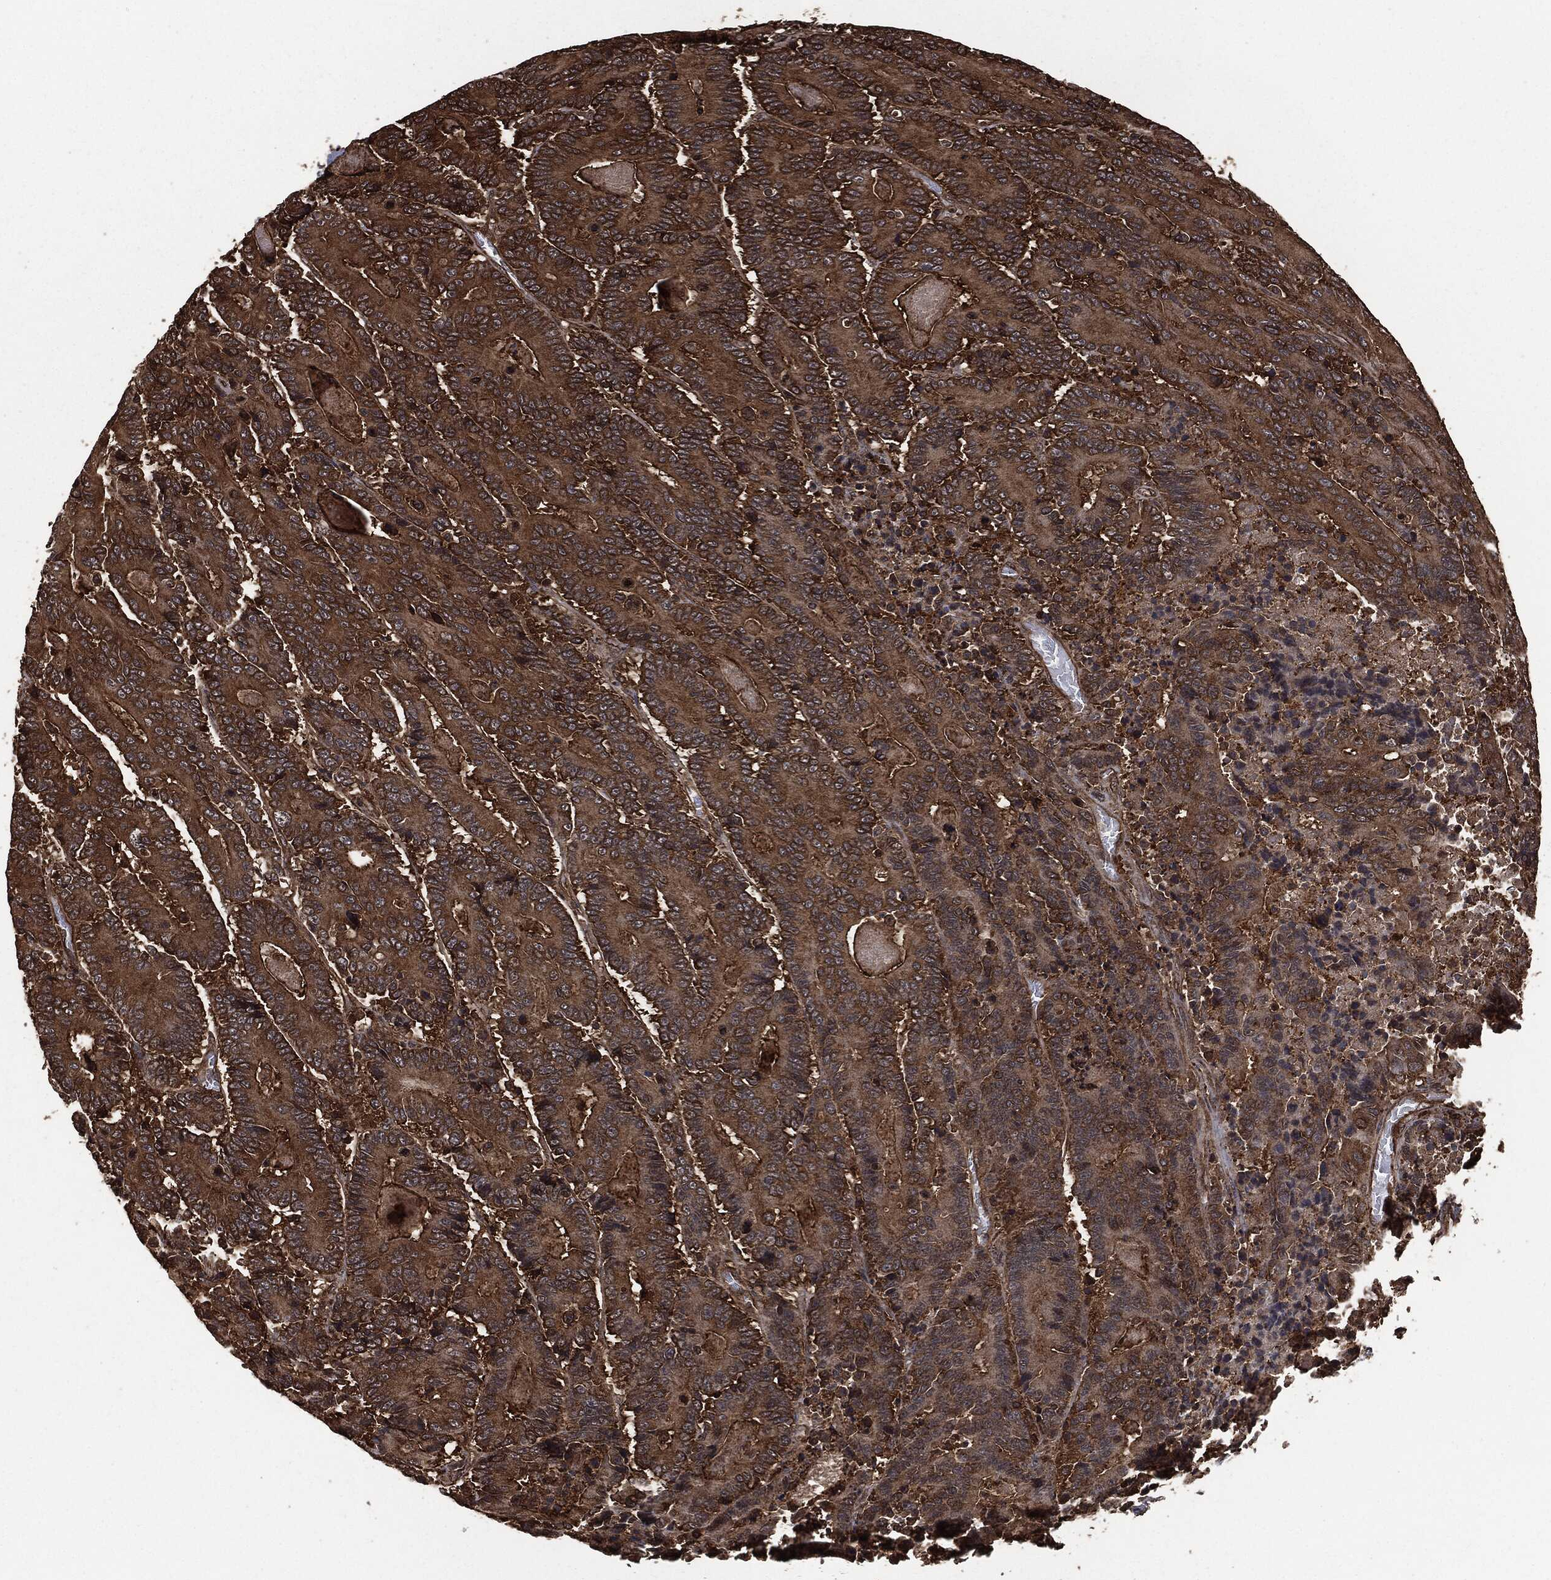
{"staining": {"intensity": "moderate", "quantity": ">75%", "location": "cytoplasmic/membranous"}, "tissue": "colorectal cancer", "cell_type": "Tumor cells", "image_type": "cancer", "snomed": [{"axis": "morphology", "description": "Adenocarcinoma, NOS"}, {"axis": "topography", "description": "Colon"}], "caption": "Adenocarcinoma (colorectal) stained for a protein (brown) reveals moderate cytoplasmic/membranous positive staining in about >75% of tumor cells.", "gene": "HRAS", "patient": {"sex": "male", "age": 83}}